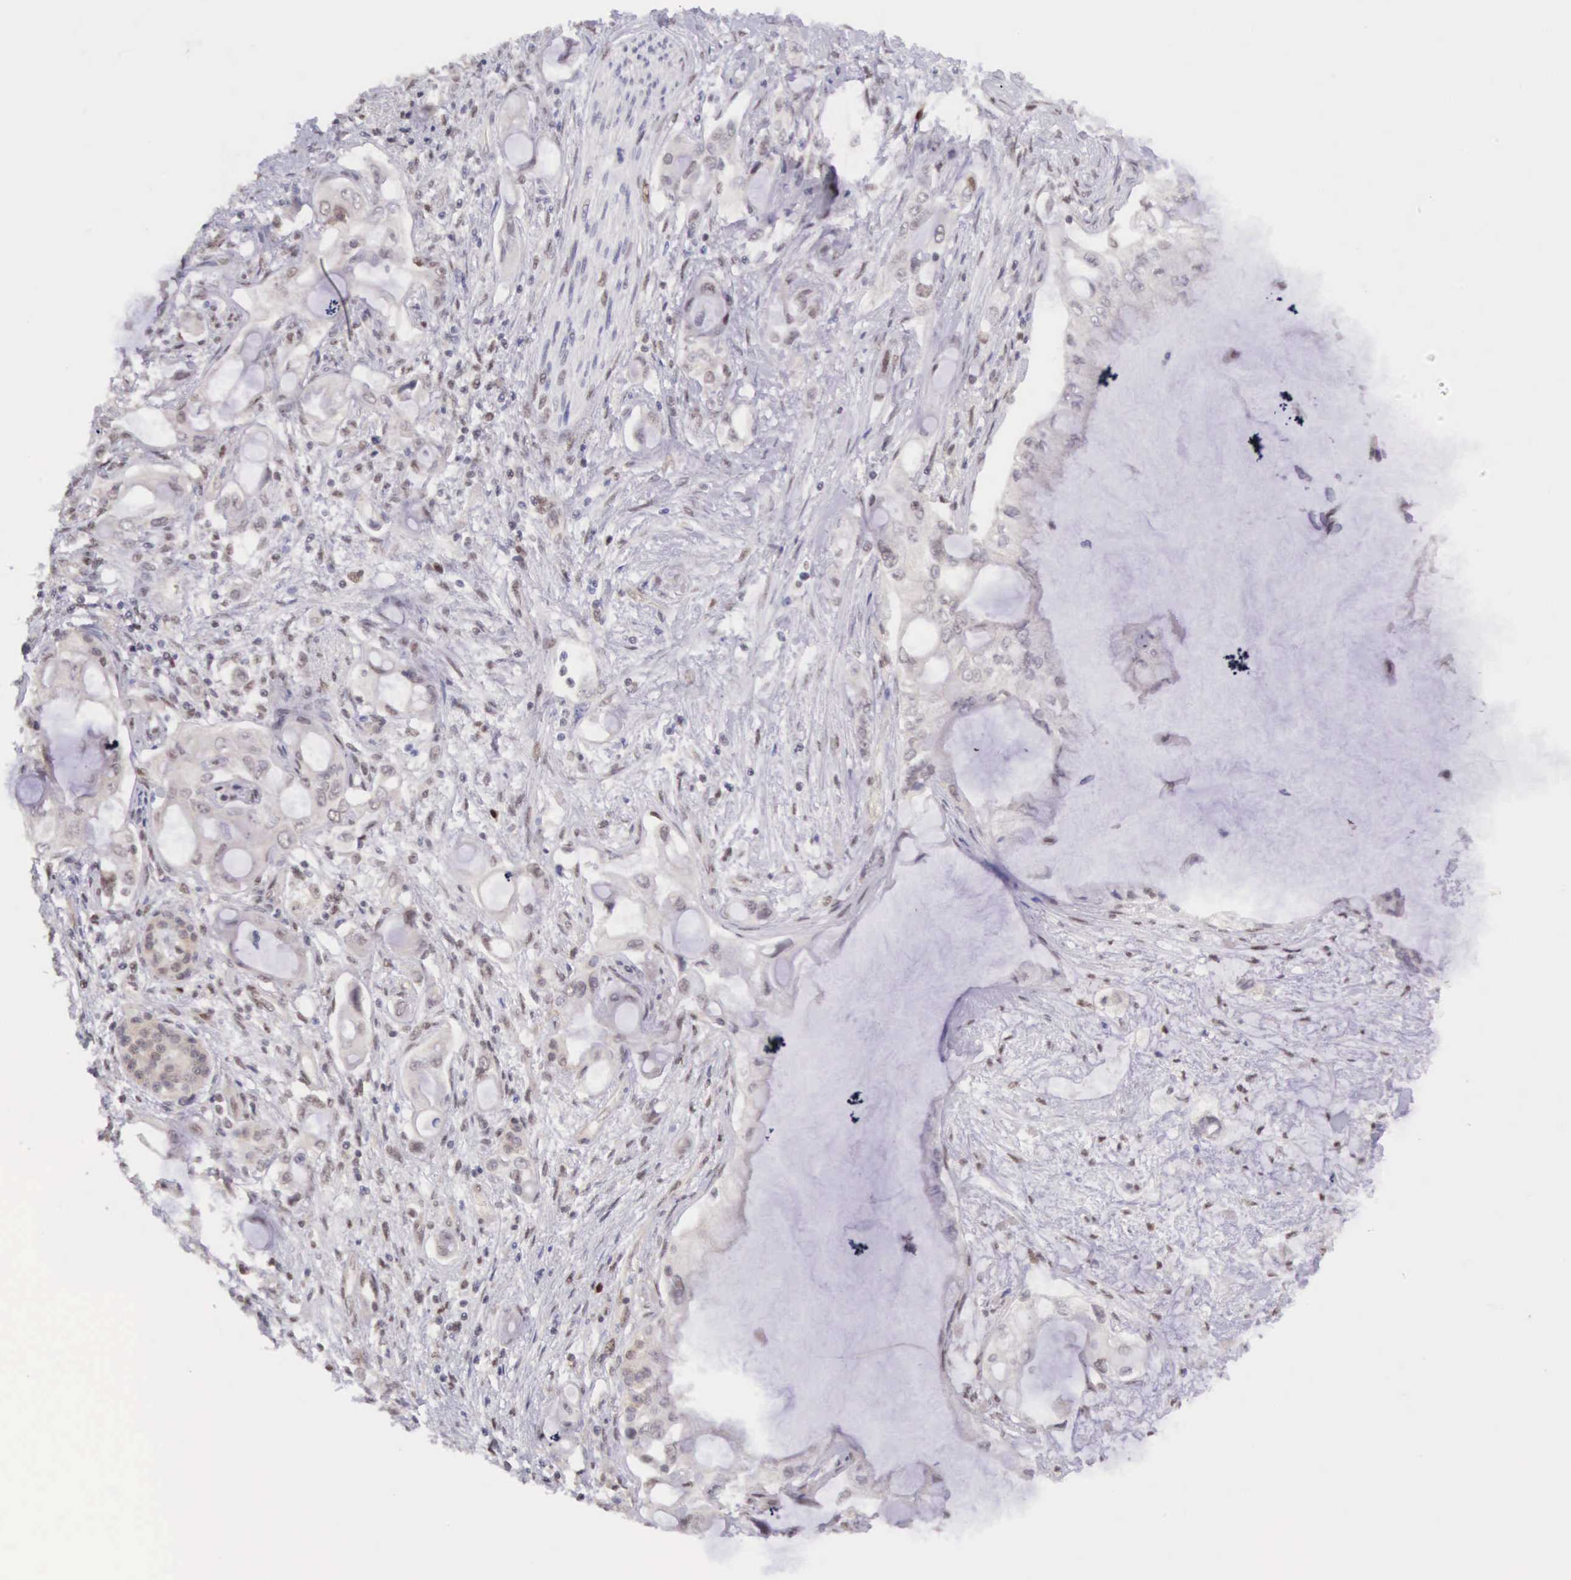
{"staining": {"intensity": "weak", "quantity": "25%-75%", "location": "cytoplasmic/membranous,nuclear"}, "tissue": "pancreatic cancer", "cell_type": "Tumor cells", "image_type": "cancer", "snomed": [{"axis": "morphology", "description": "Adenocarcinoma, NOS"}, {"axis": "topography", "description": "Pancreas"}], "caption": "IHC photomicrograph of neoplastic tissue: human pancreatic adenocarcinoma stained using immunohistochemistry (IHC) demonstrates low levels of weak protein expression localized specifically in the cytoplasmic/membranous and nuclear of tumor cells, appearing as a cytoplasmic/membranous and nuclear brown color.", "gene": "CCDC117", "patient": {"sex": "female", "age": 70}}